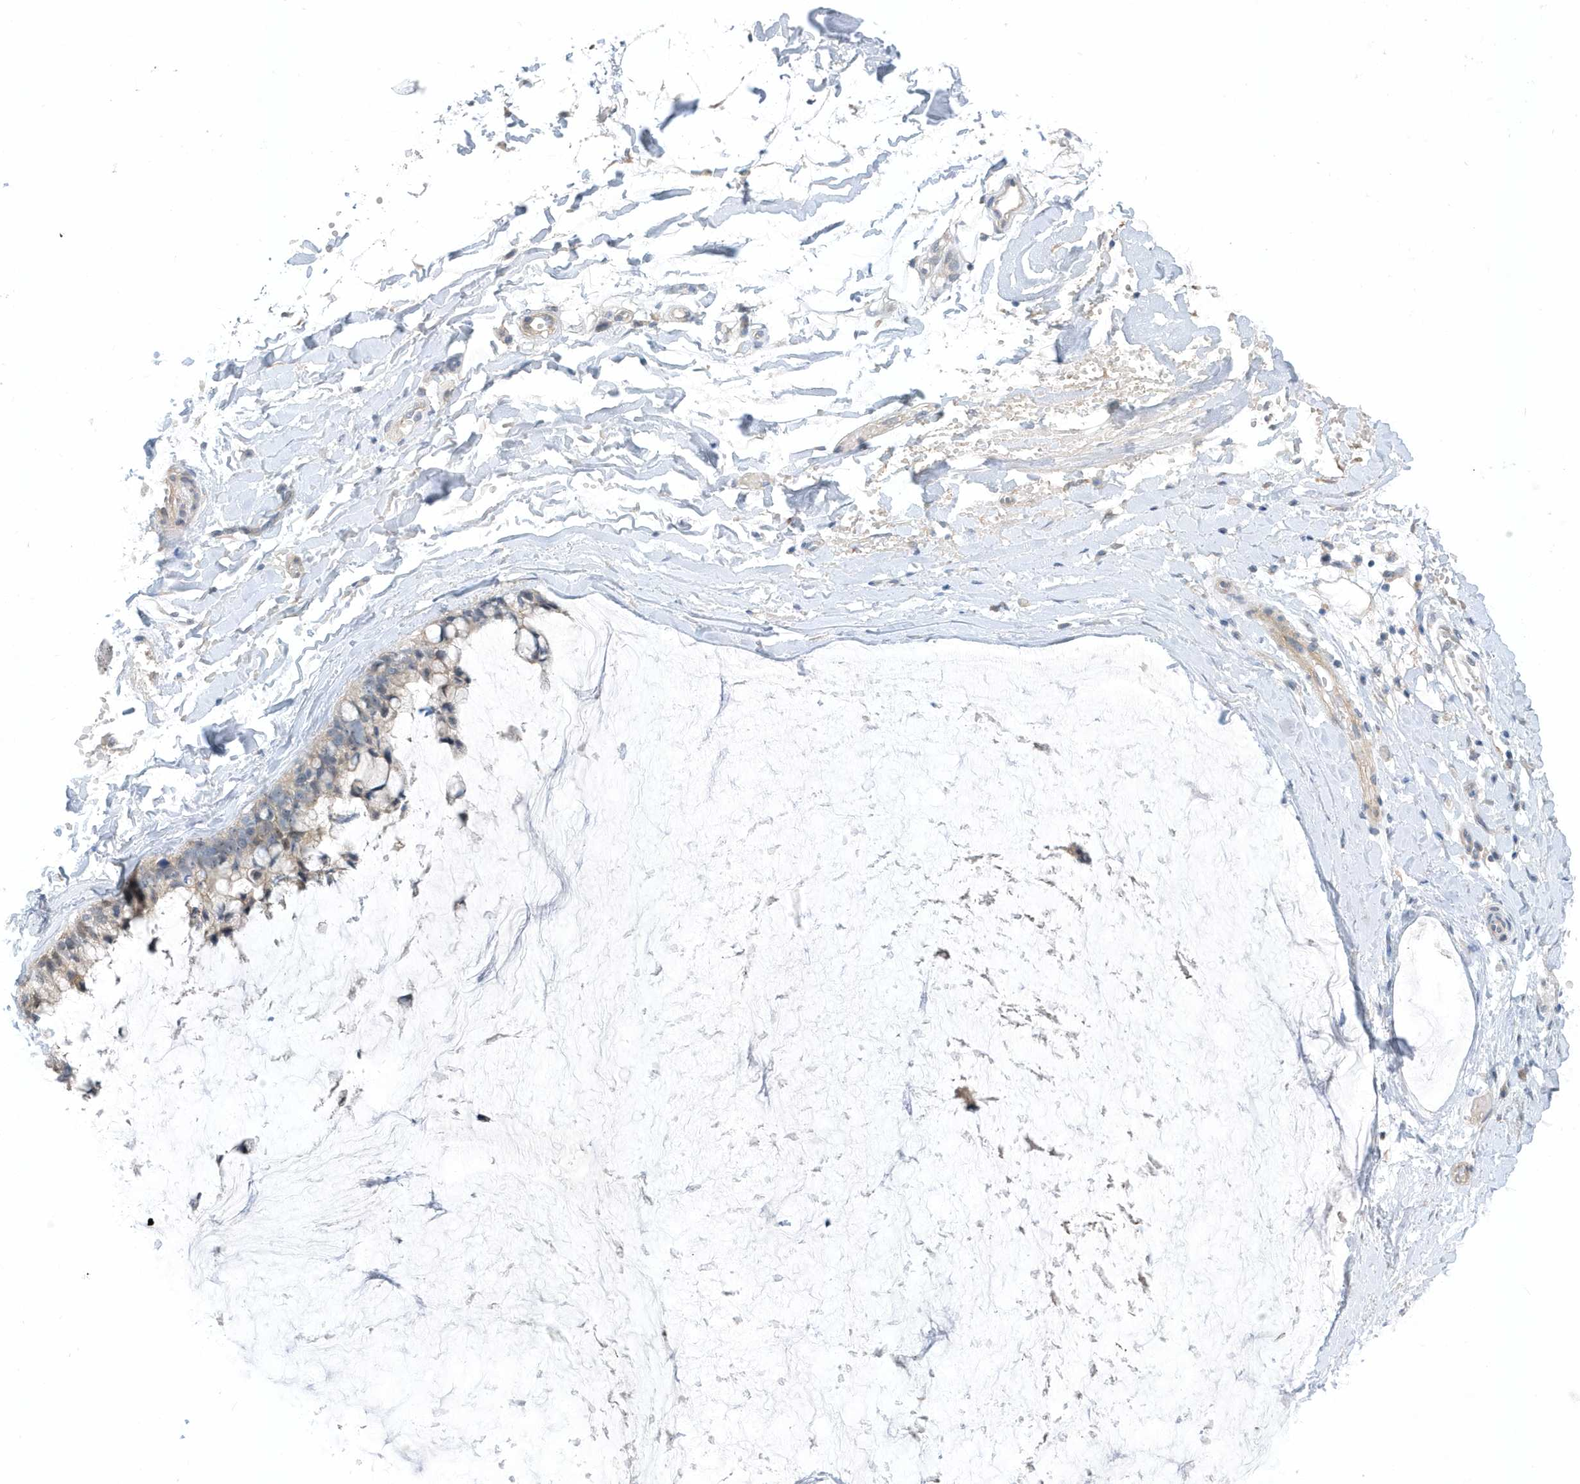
{"staining": {"intensity": "moderate", "quantity": "<25%", "location": "nuclear"}, "tissue": "ovarian cancer", "cell_type": "Tumor cells", "image_type": "cancer", "snomed": [{"axis": "morphology", "description": "Cystadenocarcinoma, mucinous, NOS"}, {"axis": "topography", "description": "Ovary"}], "caption": "About <25% of tumor cells in mucinous cystadenocarcinoma (ovarian) show moderate nuclear protein staining as visualized by brown immunohistochemical staining.", "gene": "USP53", "patient": {"sex": "female", "age": 39}}